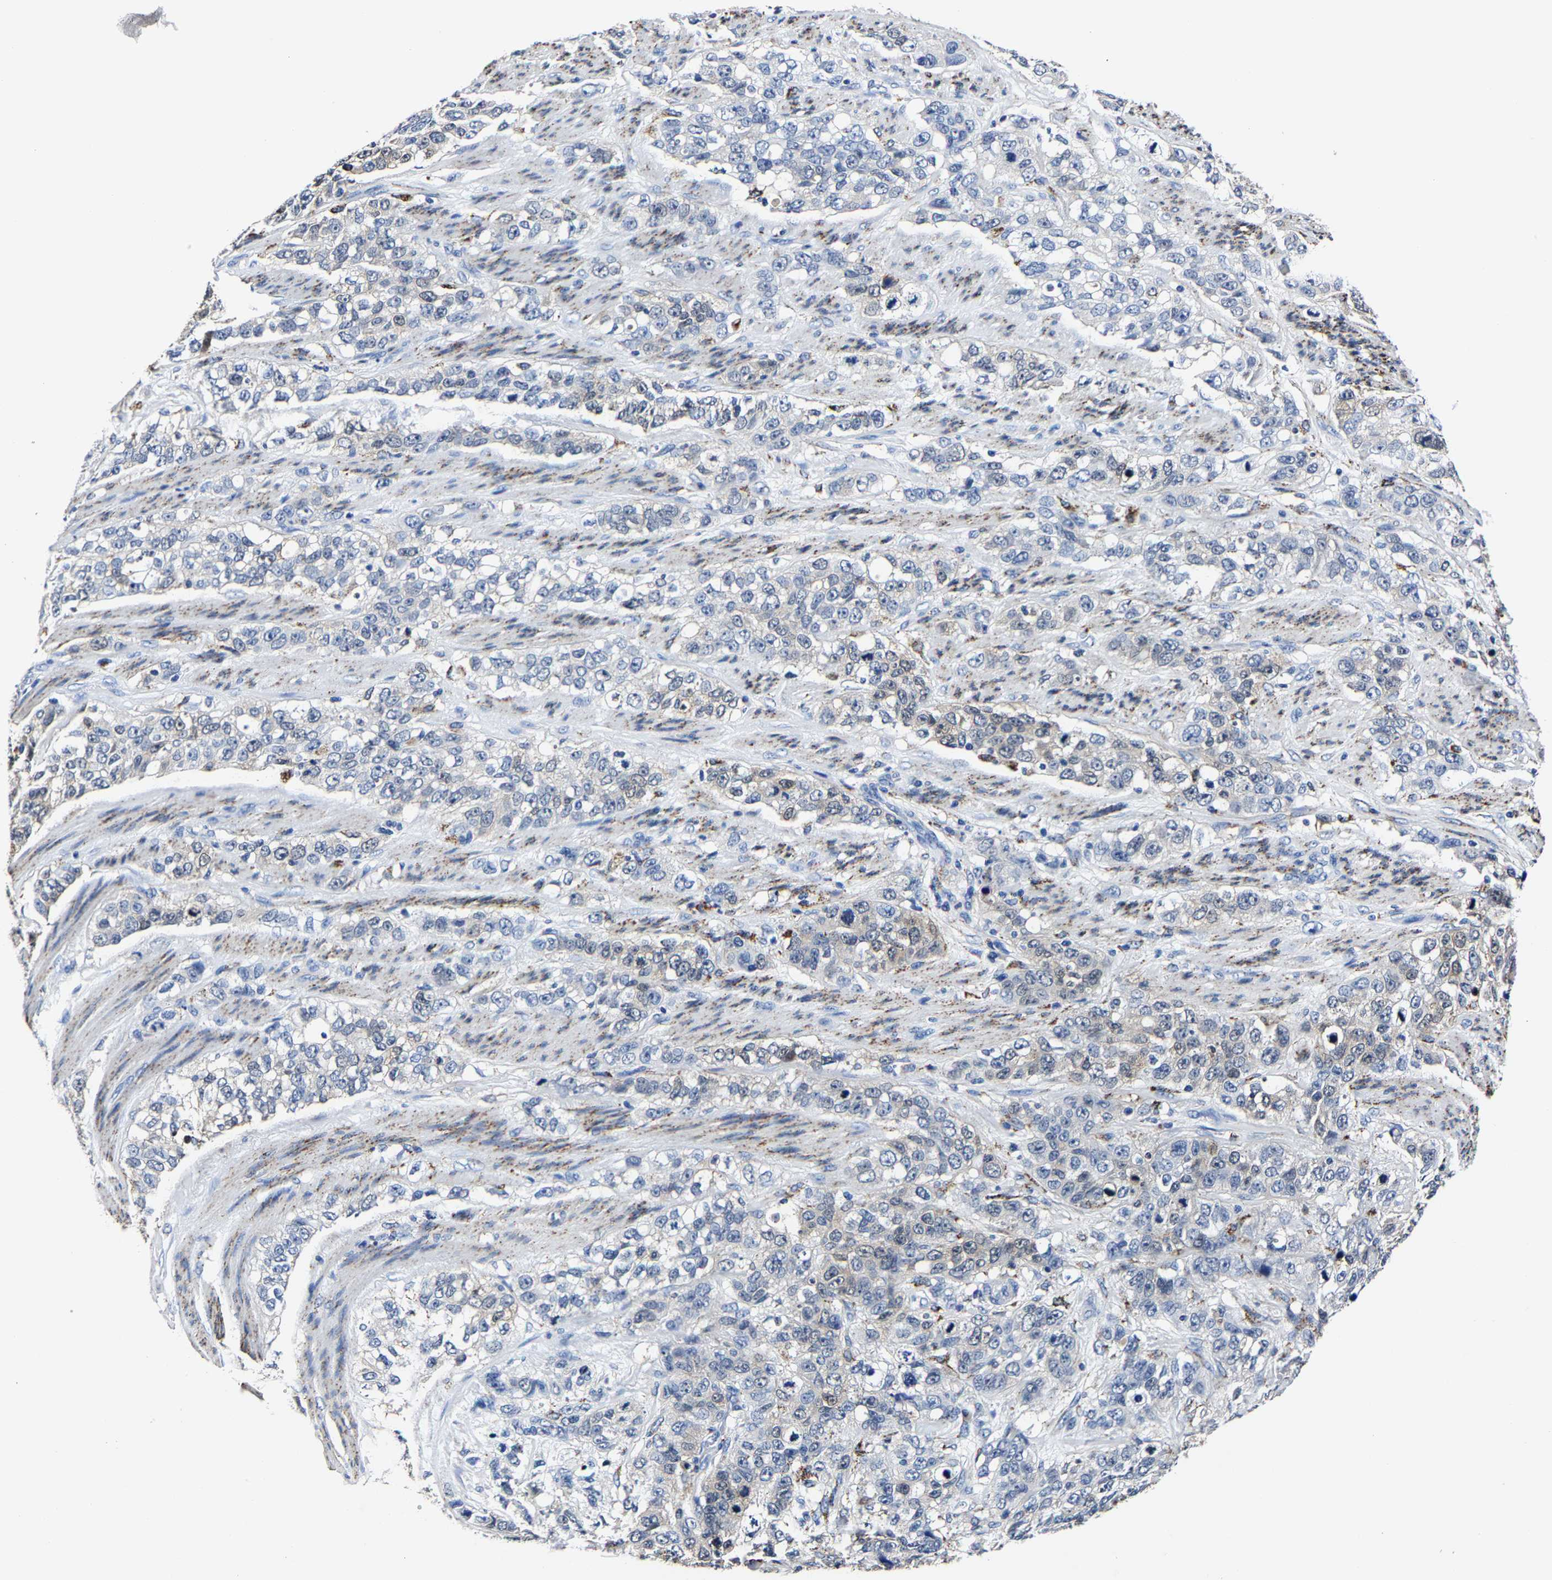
{"staining": {"intensity": "negative", "quantity": "none", "location": "none"}, "tissue": "stomach cancer", "cell_type": "Tumor cells", "image_type": "cancer", "snomed": [{"axis": "morphology", "description": "Adenocarcinoma, NOS"}, {"axis": "topography", "description": "Stomach"}], "caption": "Immunohistochemistry (IHC) histopathology image of human stomach cancer stained for a protein (brown), which demonstrates no expression in tumor cells. (DAB IHC, high magnification).", "gene": "PSPH", "patient": {"sex": "male", "age": 48}}